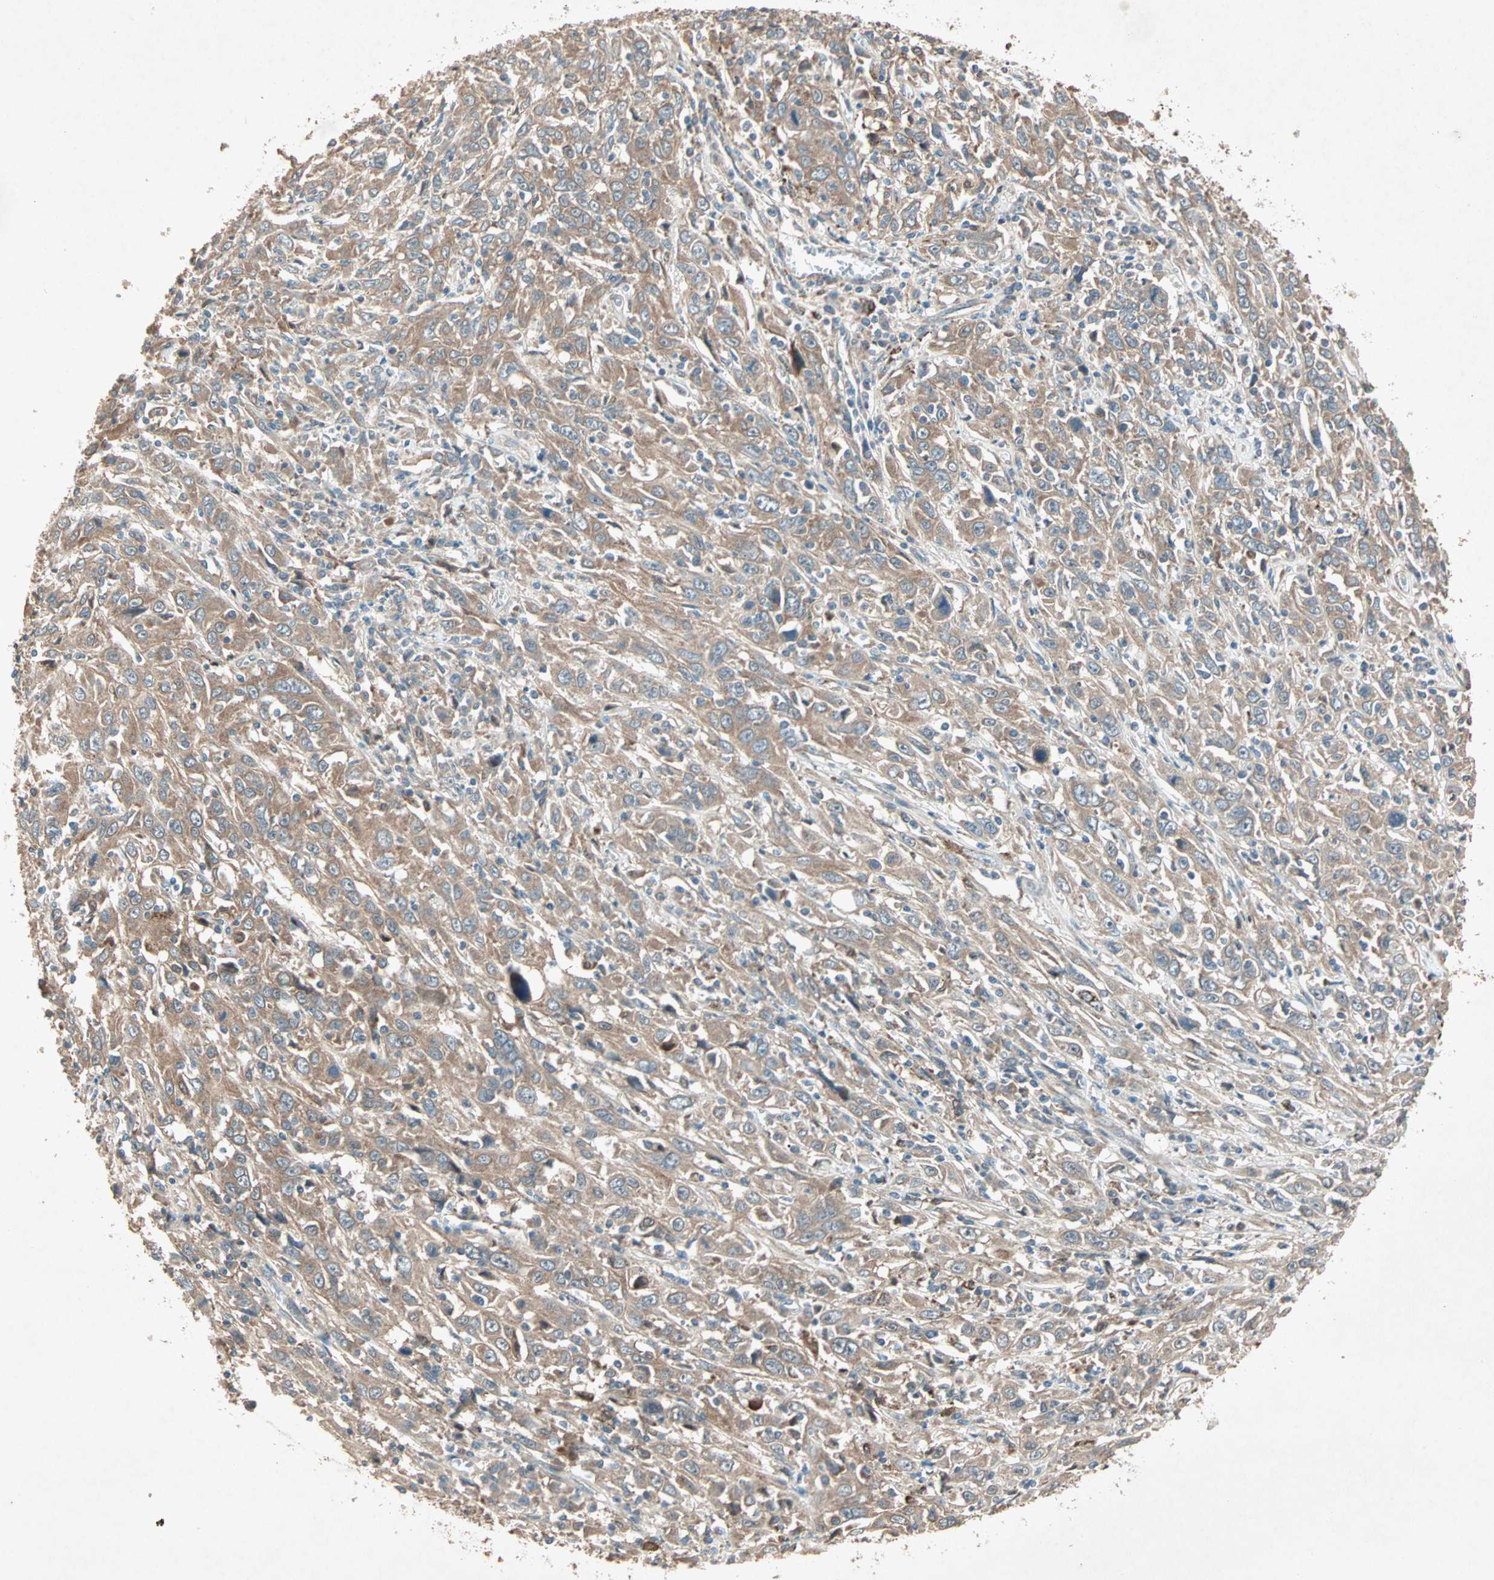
{"staining": {"intensity": "moderate", "quantity": "25%-75%", "location": "cytoplasmic/membranous"}, "tissue": "cervical cancer", "cell_type": "Tumor cells", "image_type": "cancer", "snomed": [{"axis": "morphology", "description": "Squamous cell carcinoma, NOS"}, {"axis": "topography", "description": "Cervix"}], "caption": "Protein staining of cervical cancer tissue exhibits moderate cytoplasmic/membranous staining in about 25%-75% of tumor cells.", "gene": "SDSL", "patient": {"sex": "female", "age": 46}}